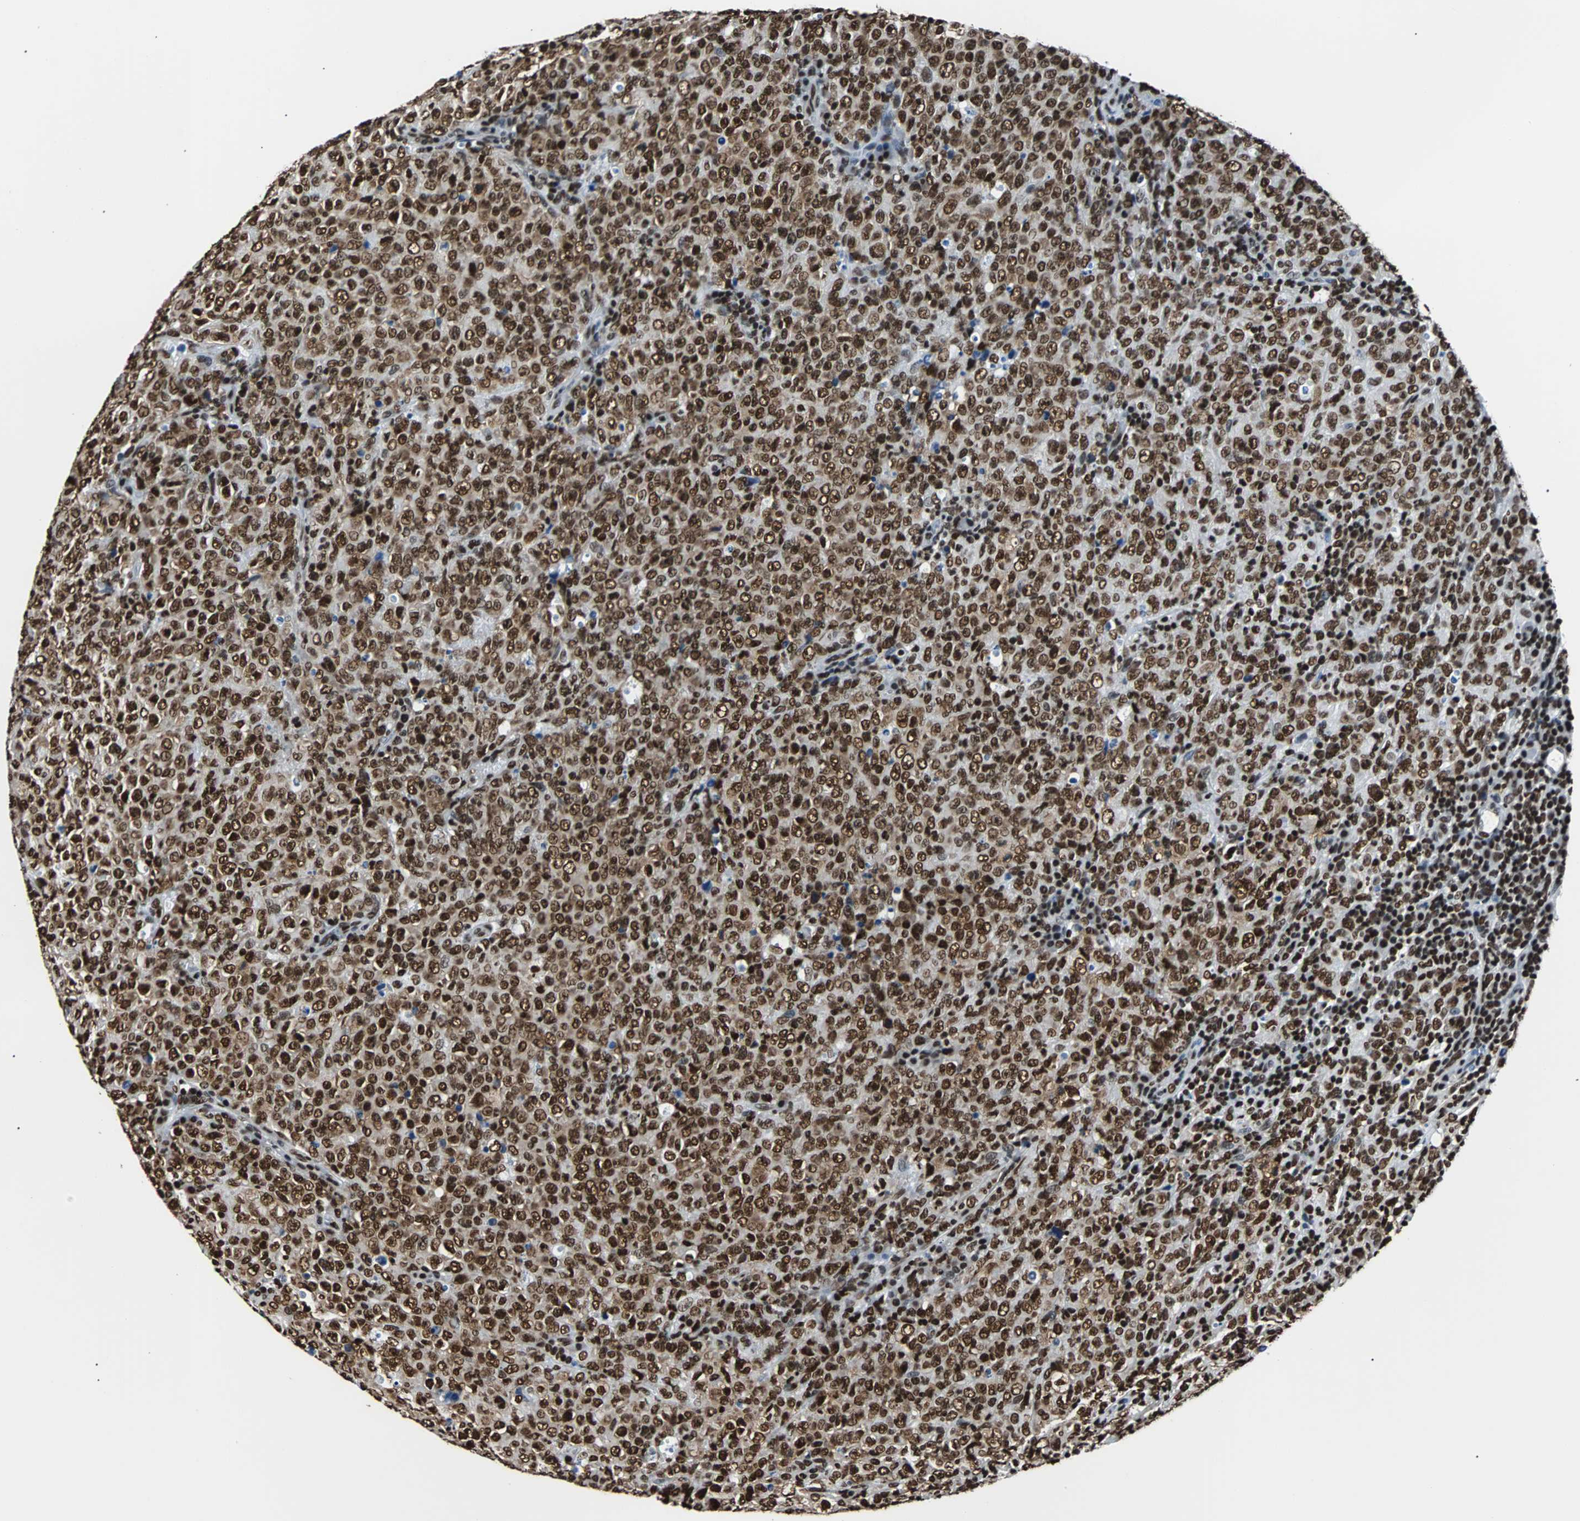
{"staining": {"intensity": "strong", "quantity": ">75%", "location": "cytoplasmic/membranous,nuclear"}, "tissue": "lymphoma", "cell_type": "Tumor cells", "image_type": "cancer", "snomed": [{"axis": "morphology", "description": "Malignant lymphoma, non-Hodgkin's type, High grade"}, {"axis": "topography", "description": "Tonsil"}], "caption": "Strong cytoplasmic/membranous and nuclear positivity for a protein is appreciated in about >75% of tumor cells of lymphoma using IHC.", "gene": "FUBP1", "patient": {"sex": "female", "age": 36}}